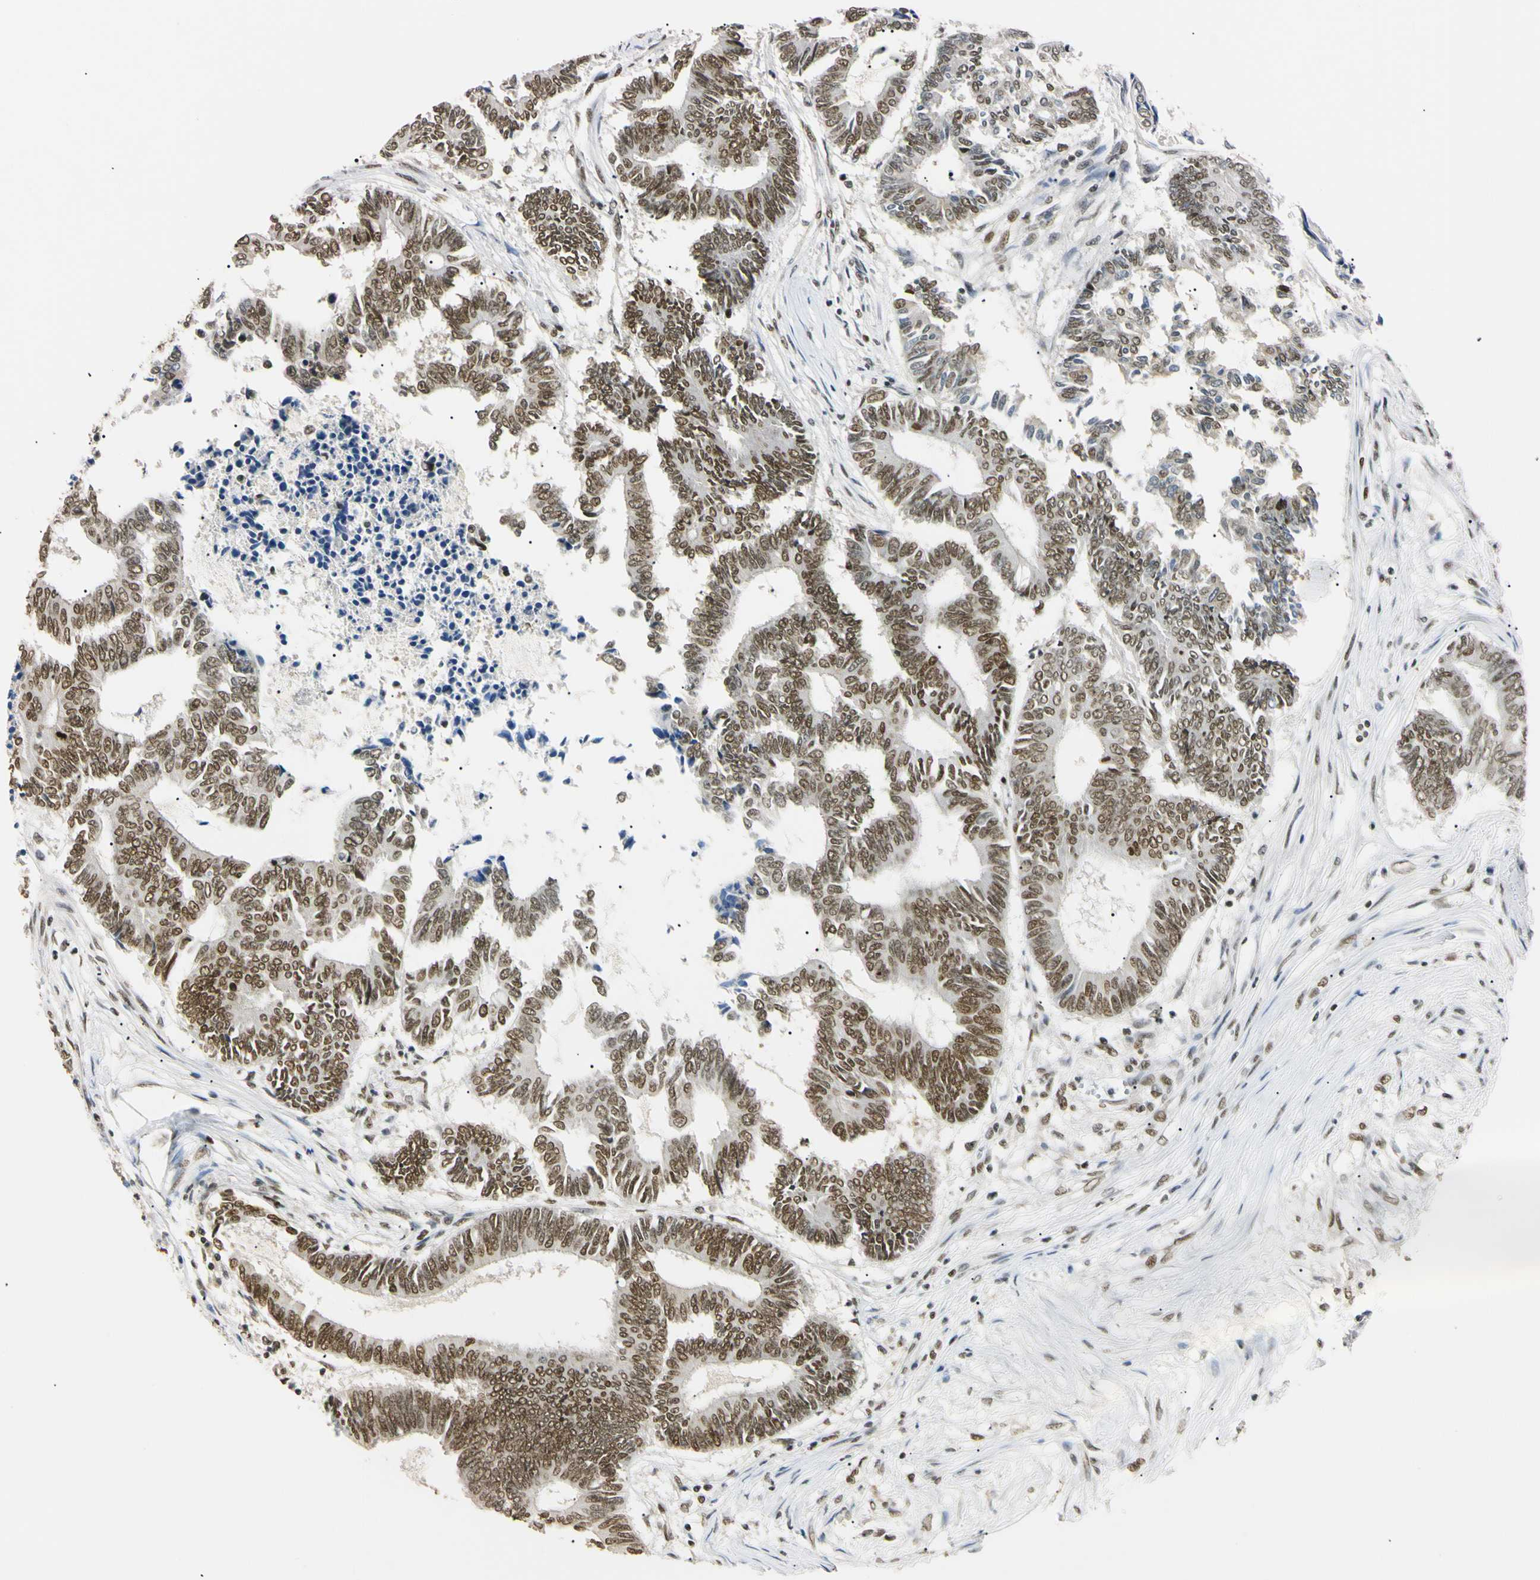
{"staining": {"intensity": "moderate", "quantity": ">75%", "location": "nuclear"}, "tissue": "colorectal cancer", "cell_type": "Tumor cells", "image_type": "cancer", "snomed": [{"axis": "morphology", "description": "Adenocarcinoma, NOS"}, {"axis": "topography", "description": "Rectum"}], "caption": "High-magnification brightfield microscopy of colorectal cancer stained with DAB (brown) and counterstained with hematoxylin (blue). tumor cells exhibit moderate nuclear staining is appreciated in approximately>75% of cells.", "gene": "SMARCA5", "patient": {"sex": "male", "age": 63}}